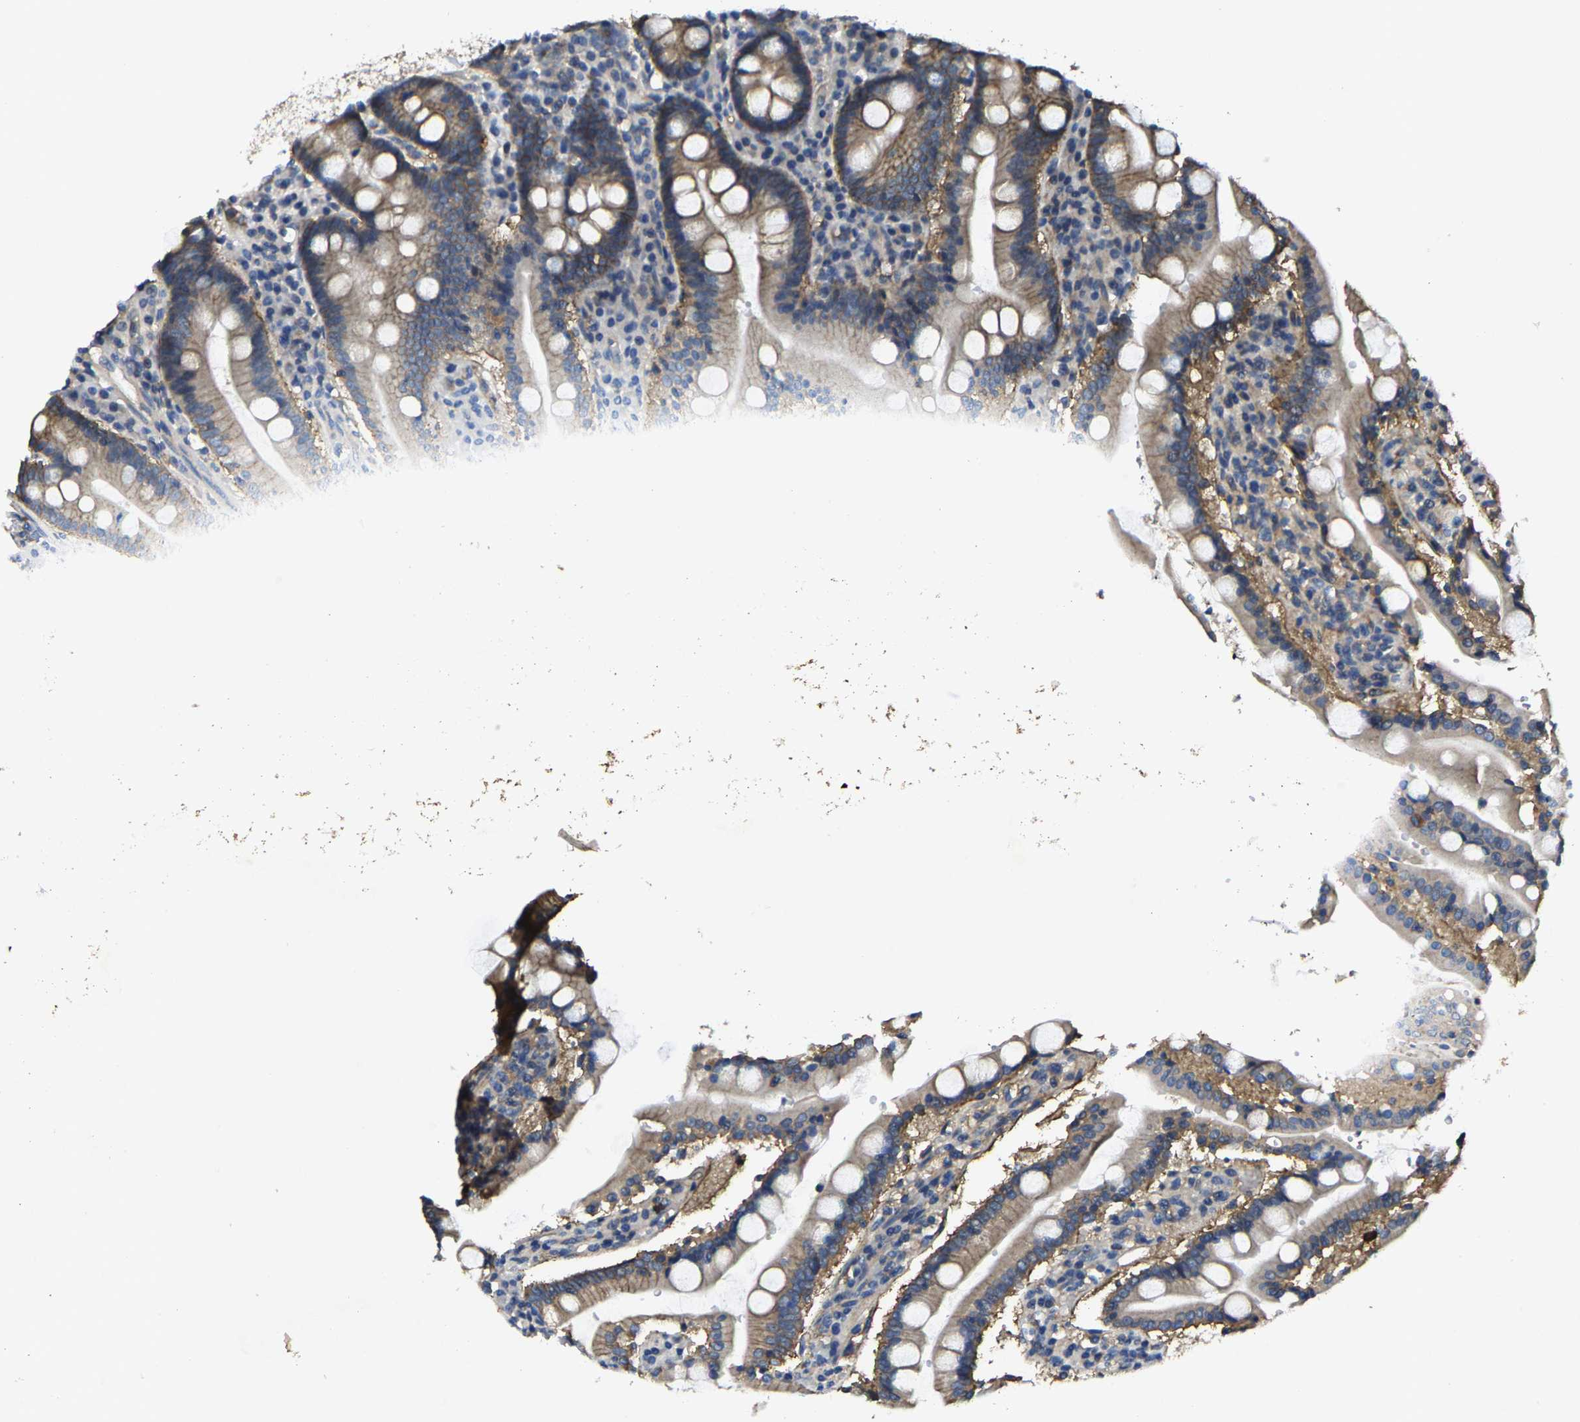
{"staining": {"intensity": "weak", "quantity": "25%-75%", "location": "cytoplasmic/membranous"}, "tissue": "duodenum", "cell_type": "Glandular cells", "image_type": "normal", "snomed": [{"axis": "morphology", "description": "Normal tissue, NOS"}, {"axis": "topography", "description": "Small intestine, NOS"}], "caption": "Immunohistochemistry of normal duodenum shows low levels of weak cytoplasmic/membranous expression in about 25%-75% of glandular cells.", "gene": "TRAF6", "patient": {"sex": "female", "age": 71}}